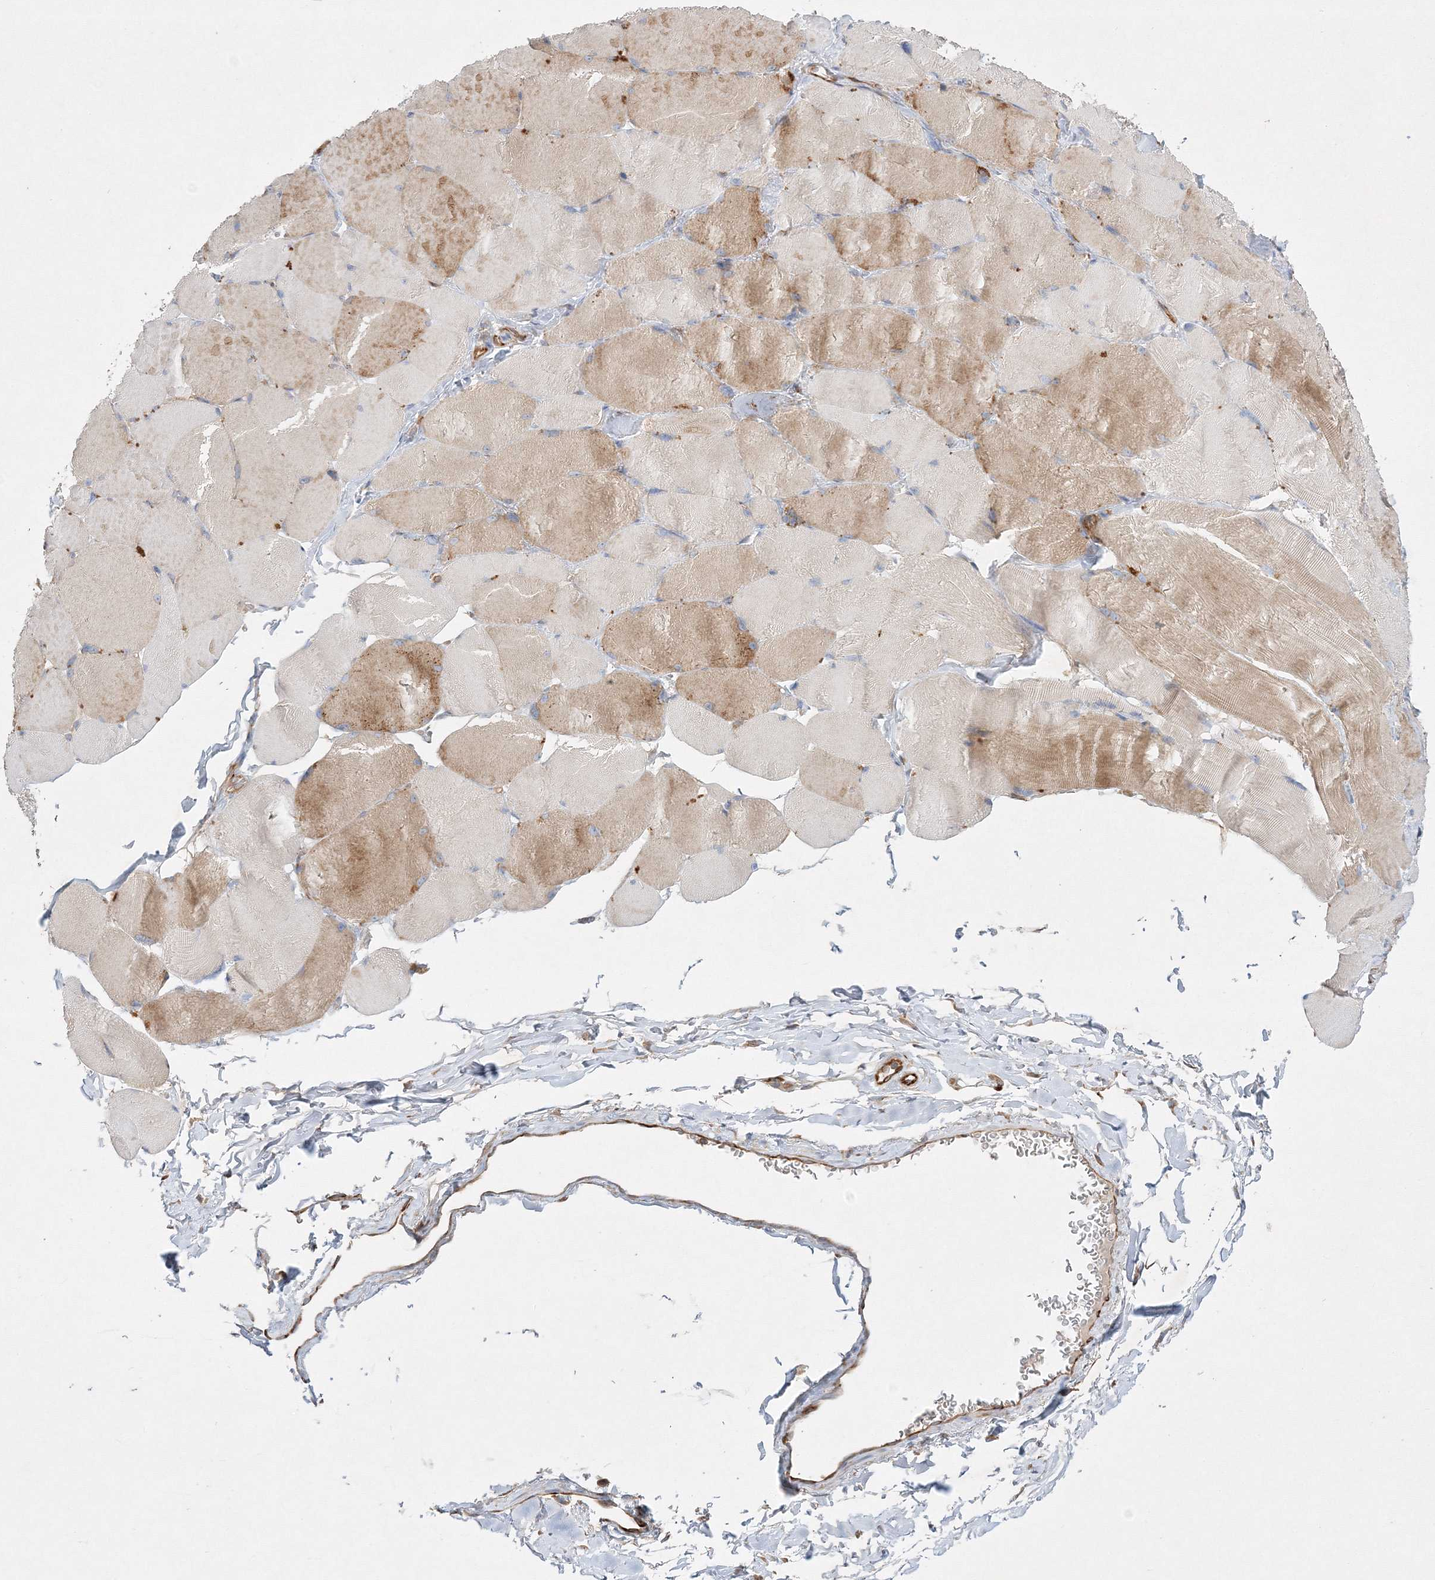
{"staining": {"intensity": "moderate", "quantity": ">75%", "location": "cytoplasmic/membranous"}, "tissue": "skeletal muscle", "cell_type": "Myocytes", "image_type": "normal", "snomed": [{"axis": "morphology", "description": "Normal tissue, NOS"}, {"axis": "topography", "description": "Skin"}, {"axis": "topography", "description": "Skeletal muscle"}], "caption": "Protein staining by immunohistochemistry (IHC) exhibits moderate cytoplasmic/membranous staining in approximately >75% of myocytes in benign skeletal muscle. The staining was performed using DAB (3,3'-diaminobenzidine), with brown indicating positive protein expression. Nuclei are stained blue with hematoxylin.", "gene": "WDR37", "patient": {"sex": "male", "age": 83}}